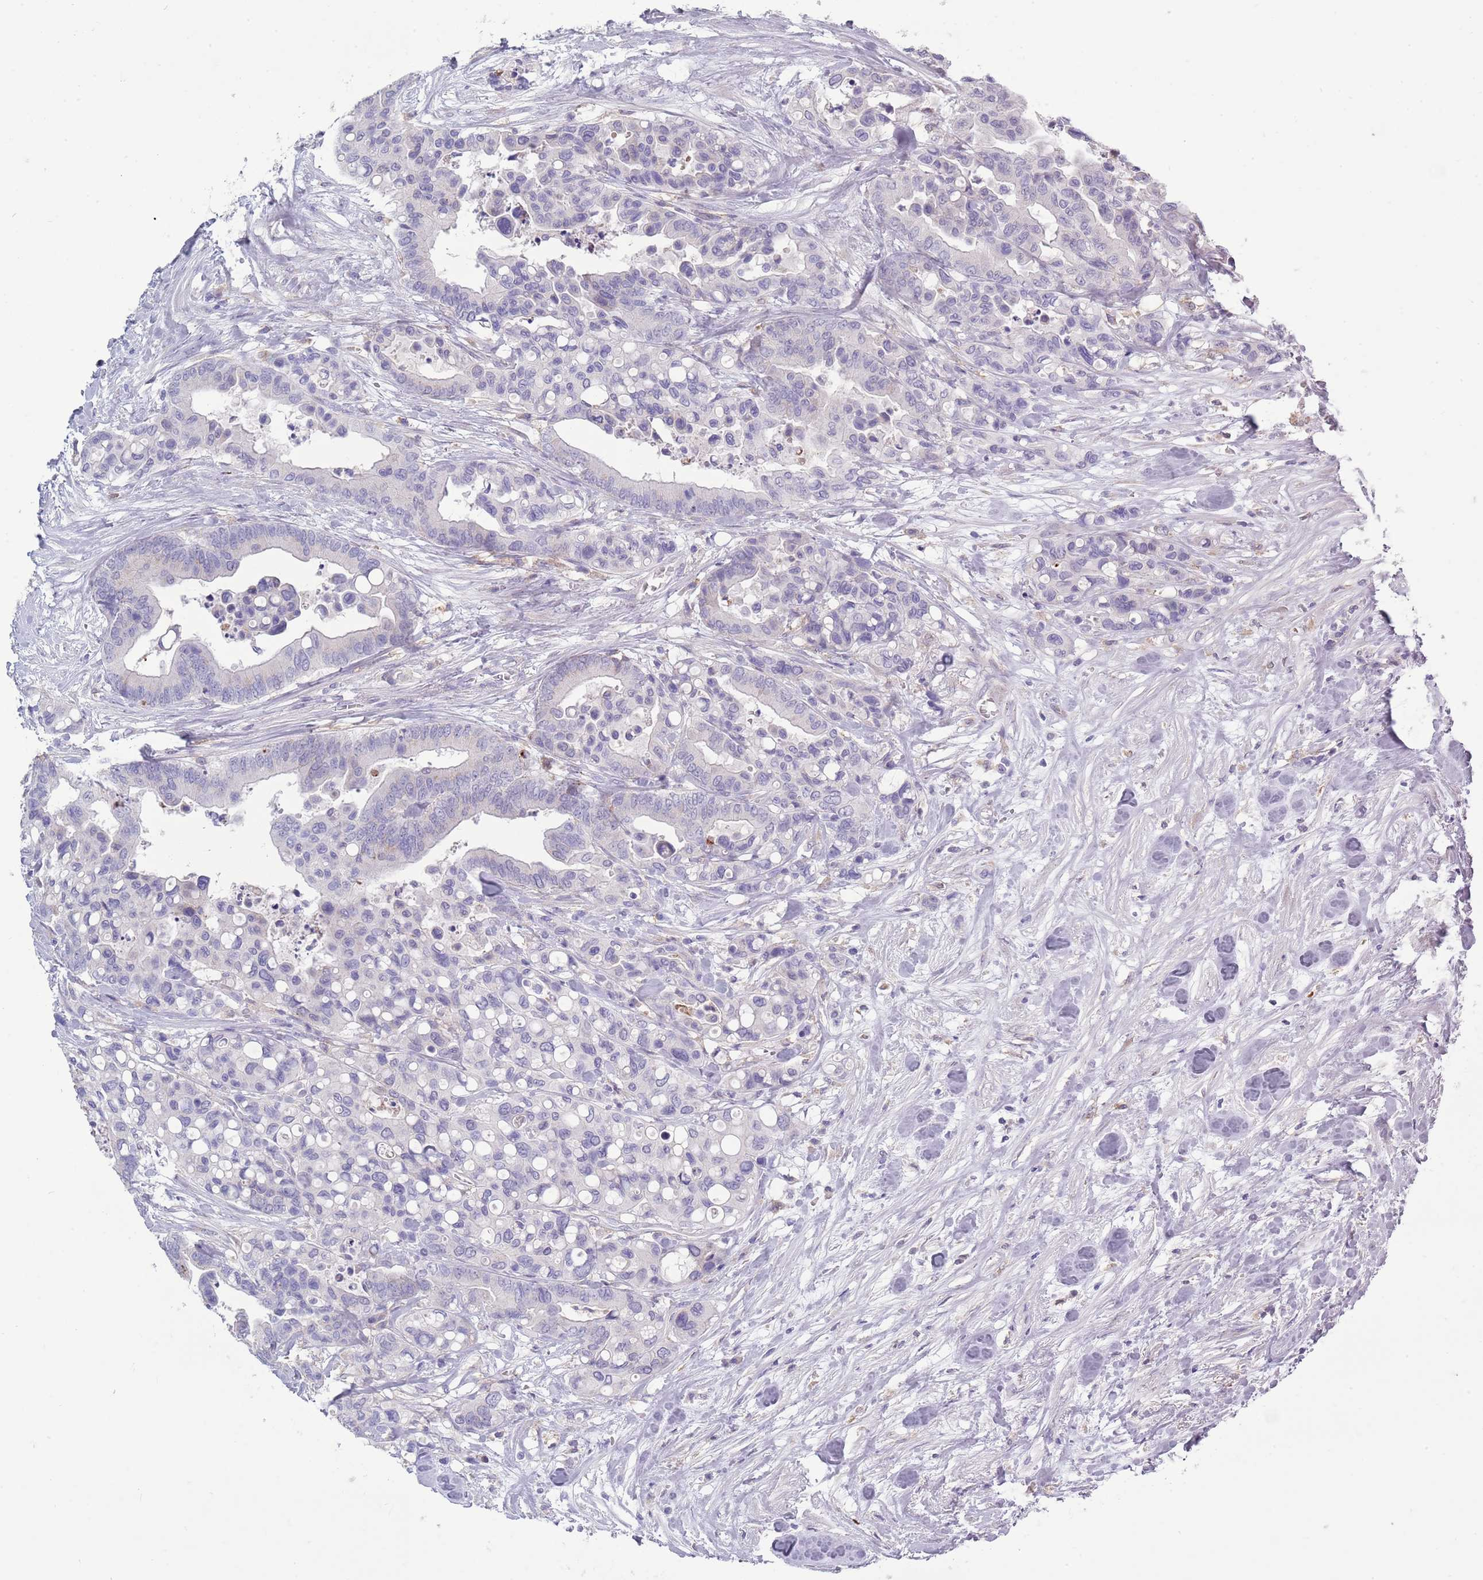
{"staining": {"intensity": "negative", "quantity": "none", "location": "none"}, "tissue": "colorectal cancer", "cell_type": "Tumor cells", "image_type": "cancer", "snomed": [{"axis": "morphology", "description": "Adenocarcinoma, NOS"}, {"axis": "topography", "description": "Colon"}], "caption": "Immunohistochemical staining of human adenocarcinoma (colorectal) shows no significant expression in tumor cells. Nuclei are stained in blue.", "gene": "ACSBG1", "patient": {"sex": "male", "age": 82}}